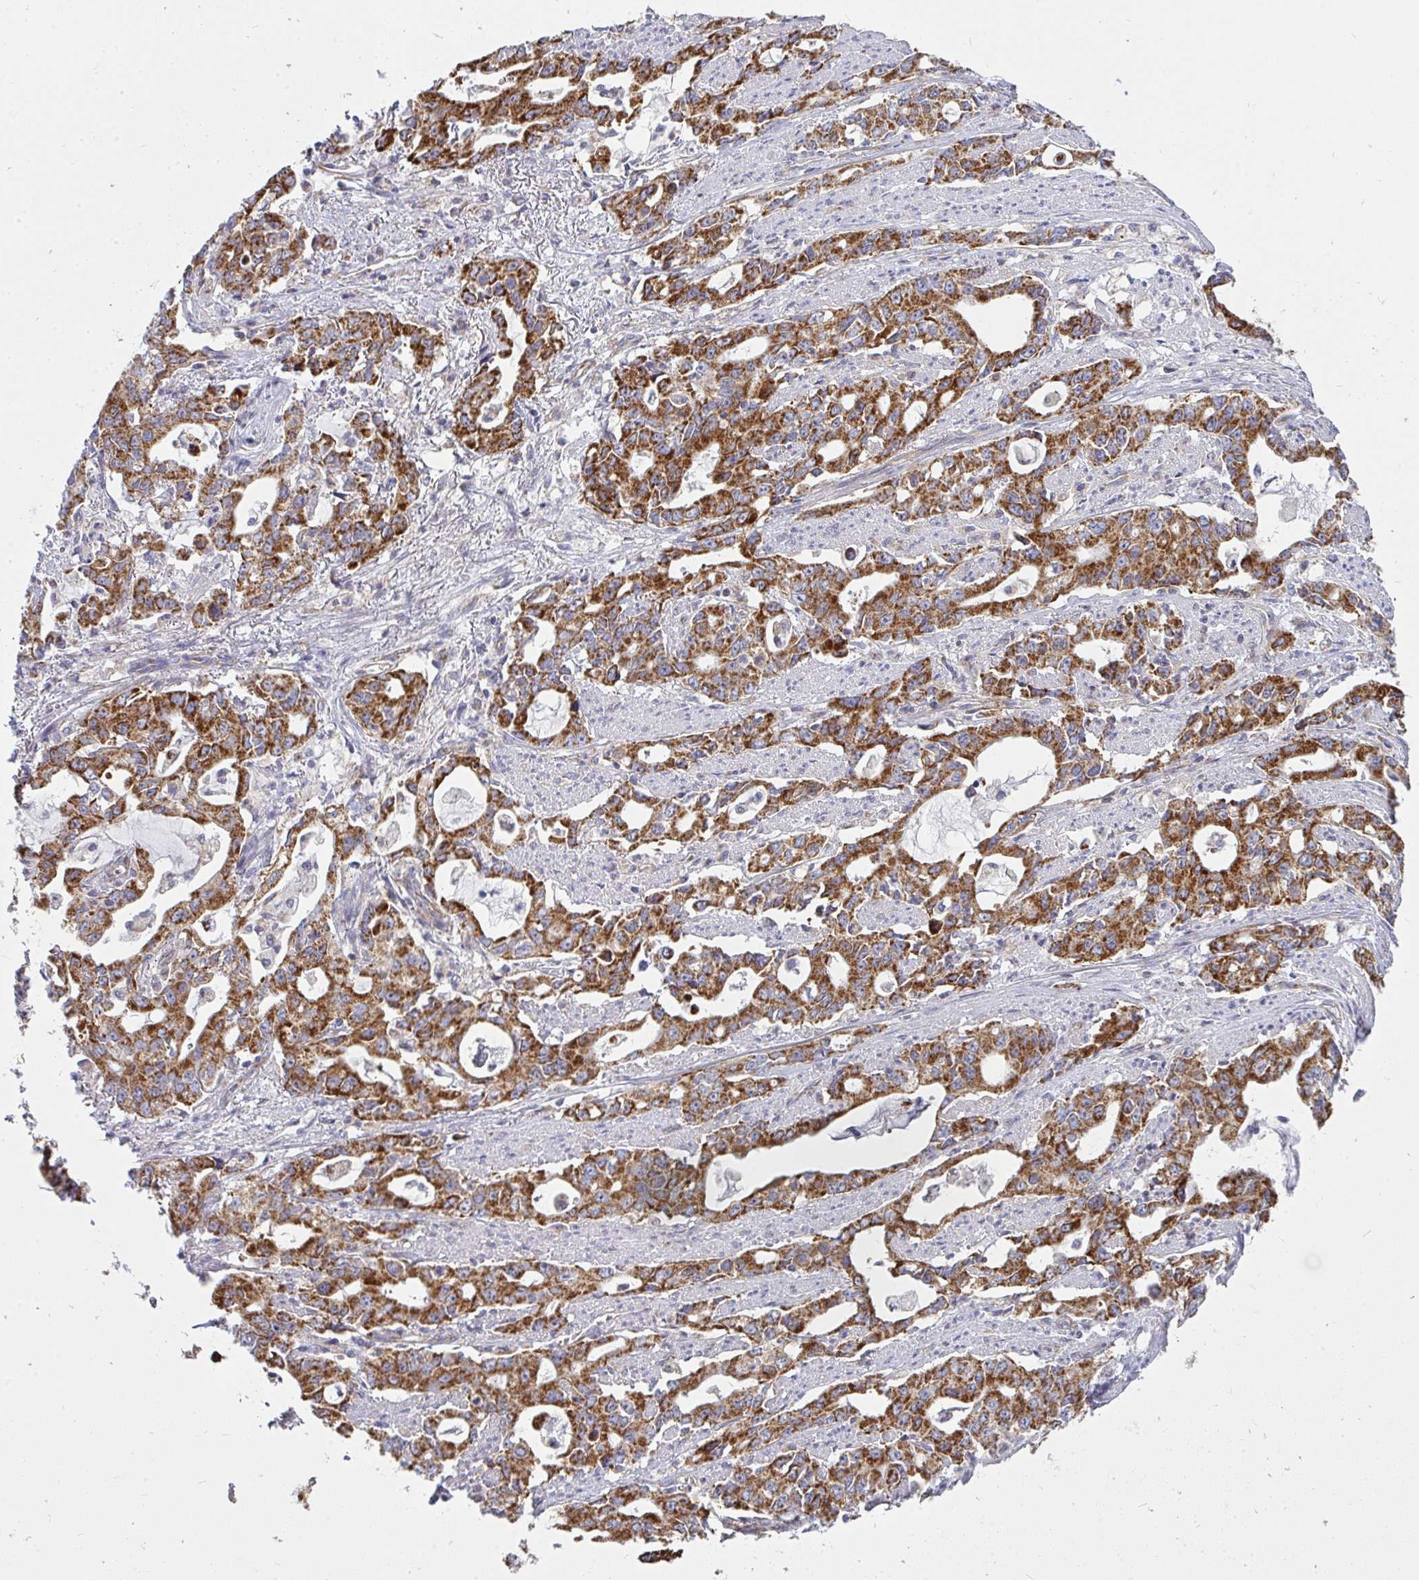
{"staining": {"intensity": "strong", "quantity": ">75%", "location": "cytoplasmic/membranous"}, "tissue": "stomach cancer", "cell_type": "Tumor cells", "image_type": "cancer", "snomed": [{"axis": "morphology", "description": "Adenocarcinoma, NOS"}, {"axis": "topography", "description": "Stomach, upper"}], "caption": "This is an image of IHC staining of stomach cancer (adenocarcinoma), which shows strong expression in the cytoplasmic/membranous of tumor cells.", "gene": "FAHD1", "patient": {"sex": "male", "age": 85}}